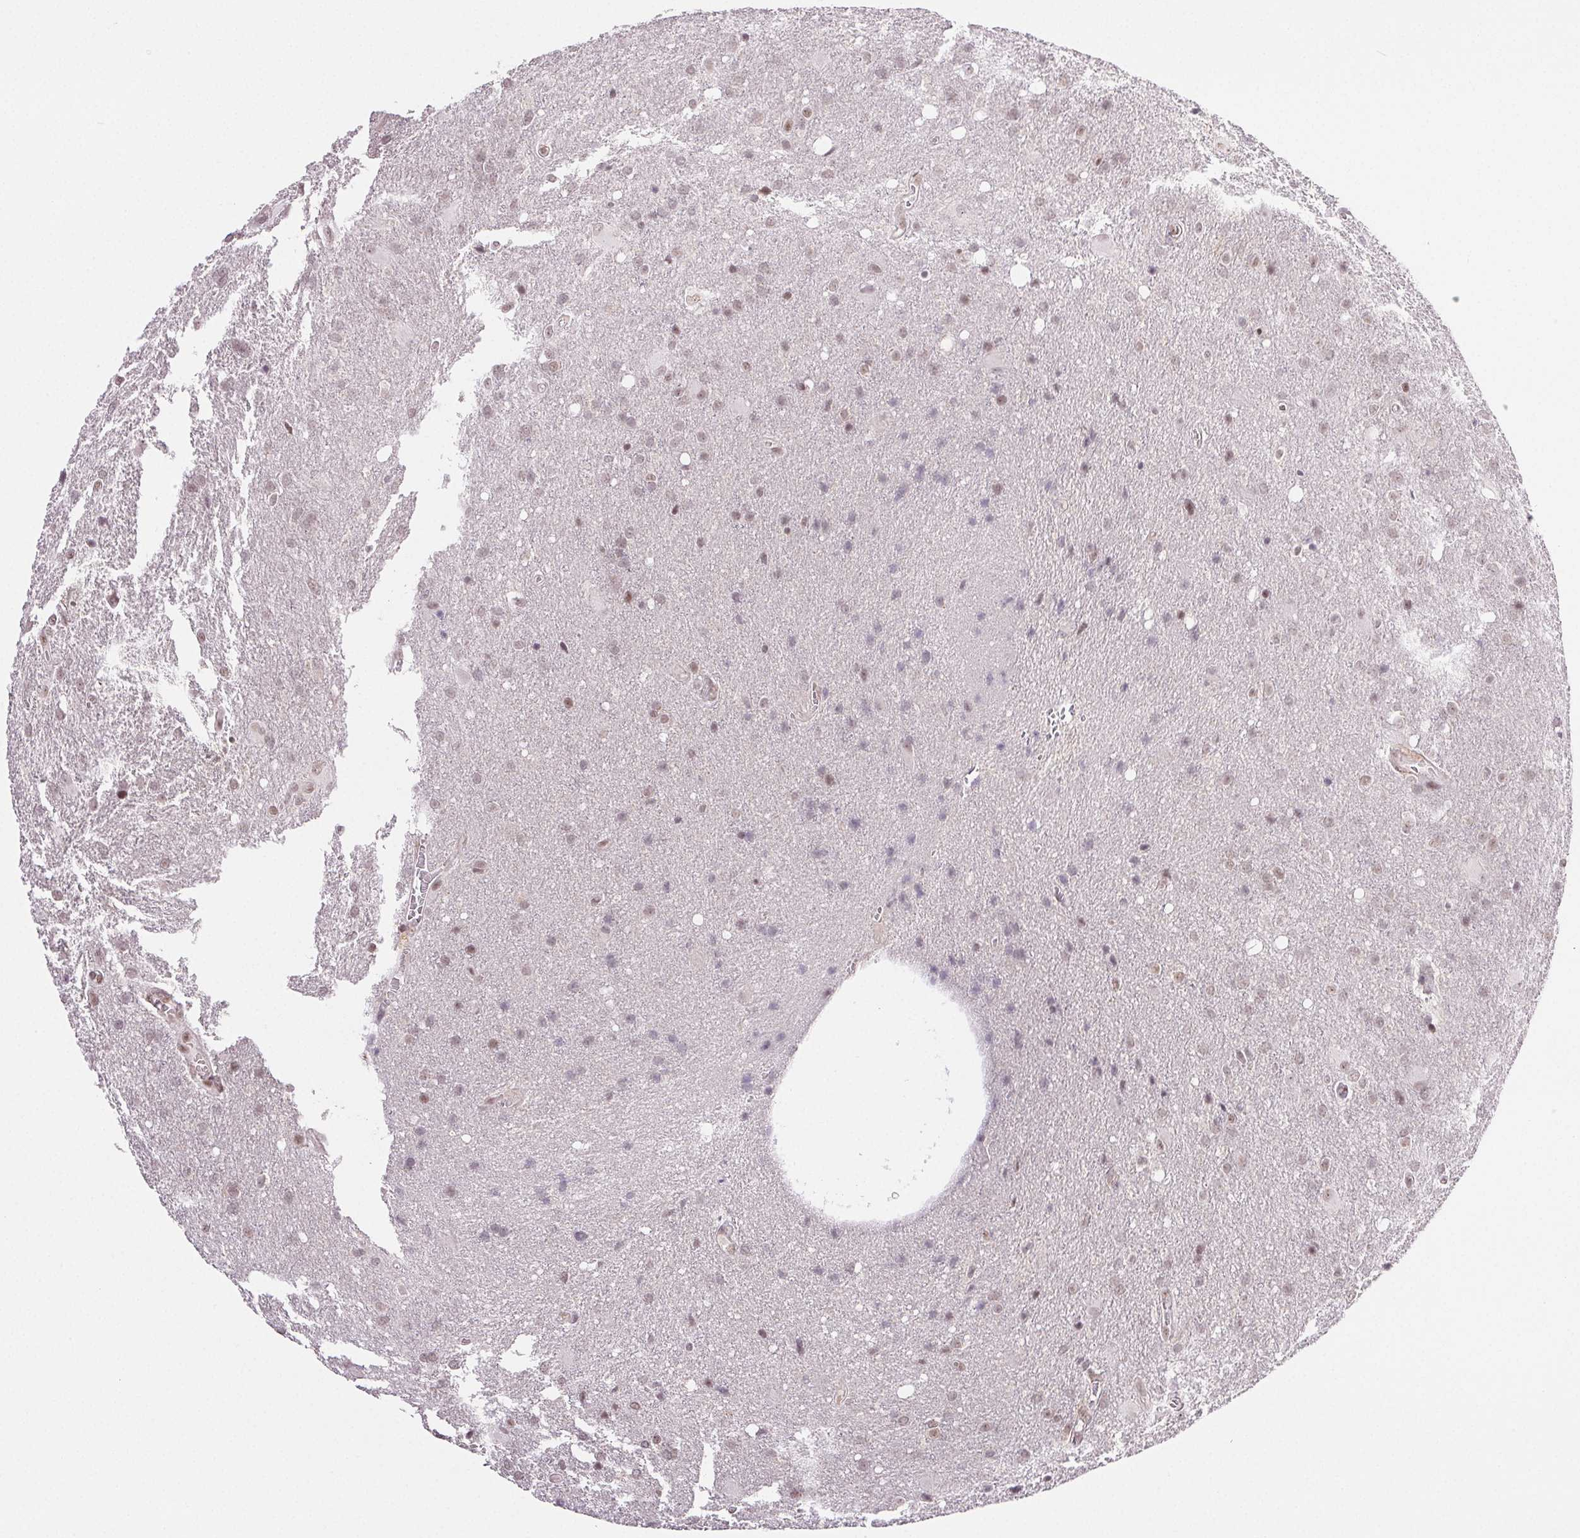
{"staining": {"intensity": "moderate", "quantity": "25%-75%", "location": "nuclear"}, "tissue": "glioma", "cell_type": "Tumor cells", "image_type": "cancer", "snomed": [{"axis": "morphology", "description": "Glioma, malignant, Low grade"}, {"axis": "topography", "description": "Brain"}], "caption": "The histopathology image reveals immunohistochemical staining of malignant glioma (low-grade). There is moderate nuclear expression is identified in approximately 25%-75% of tumor cells.", "gene": "PRPF18", "patient": {"sex": "male", "age": 66}}